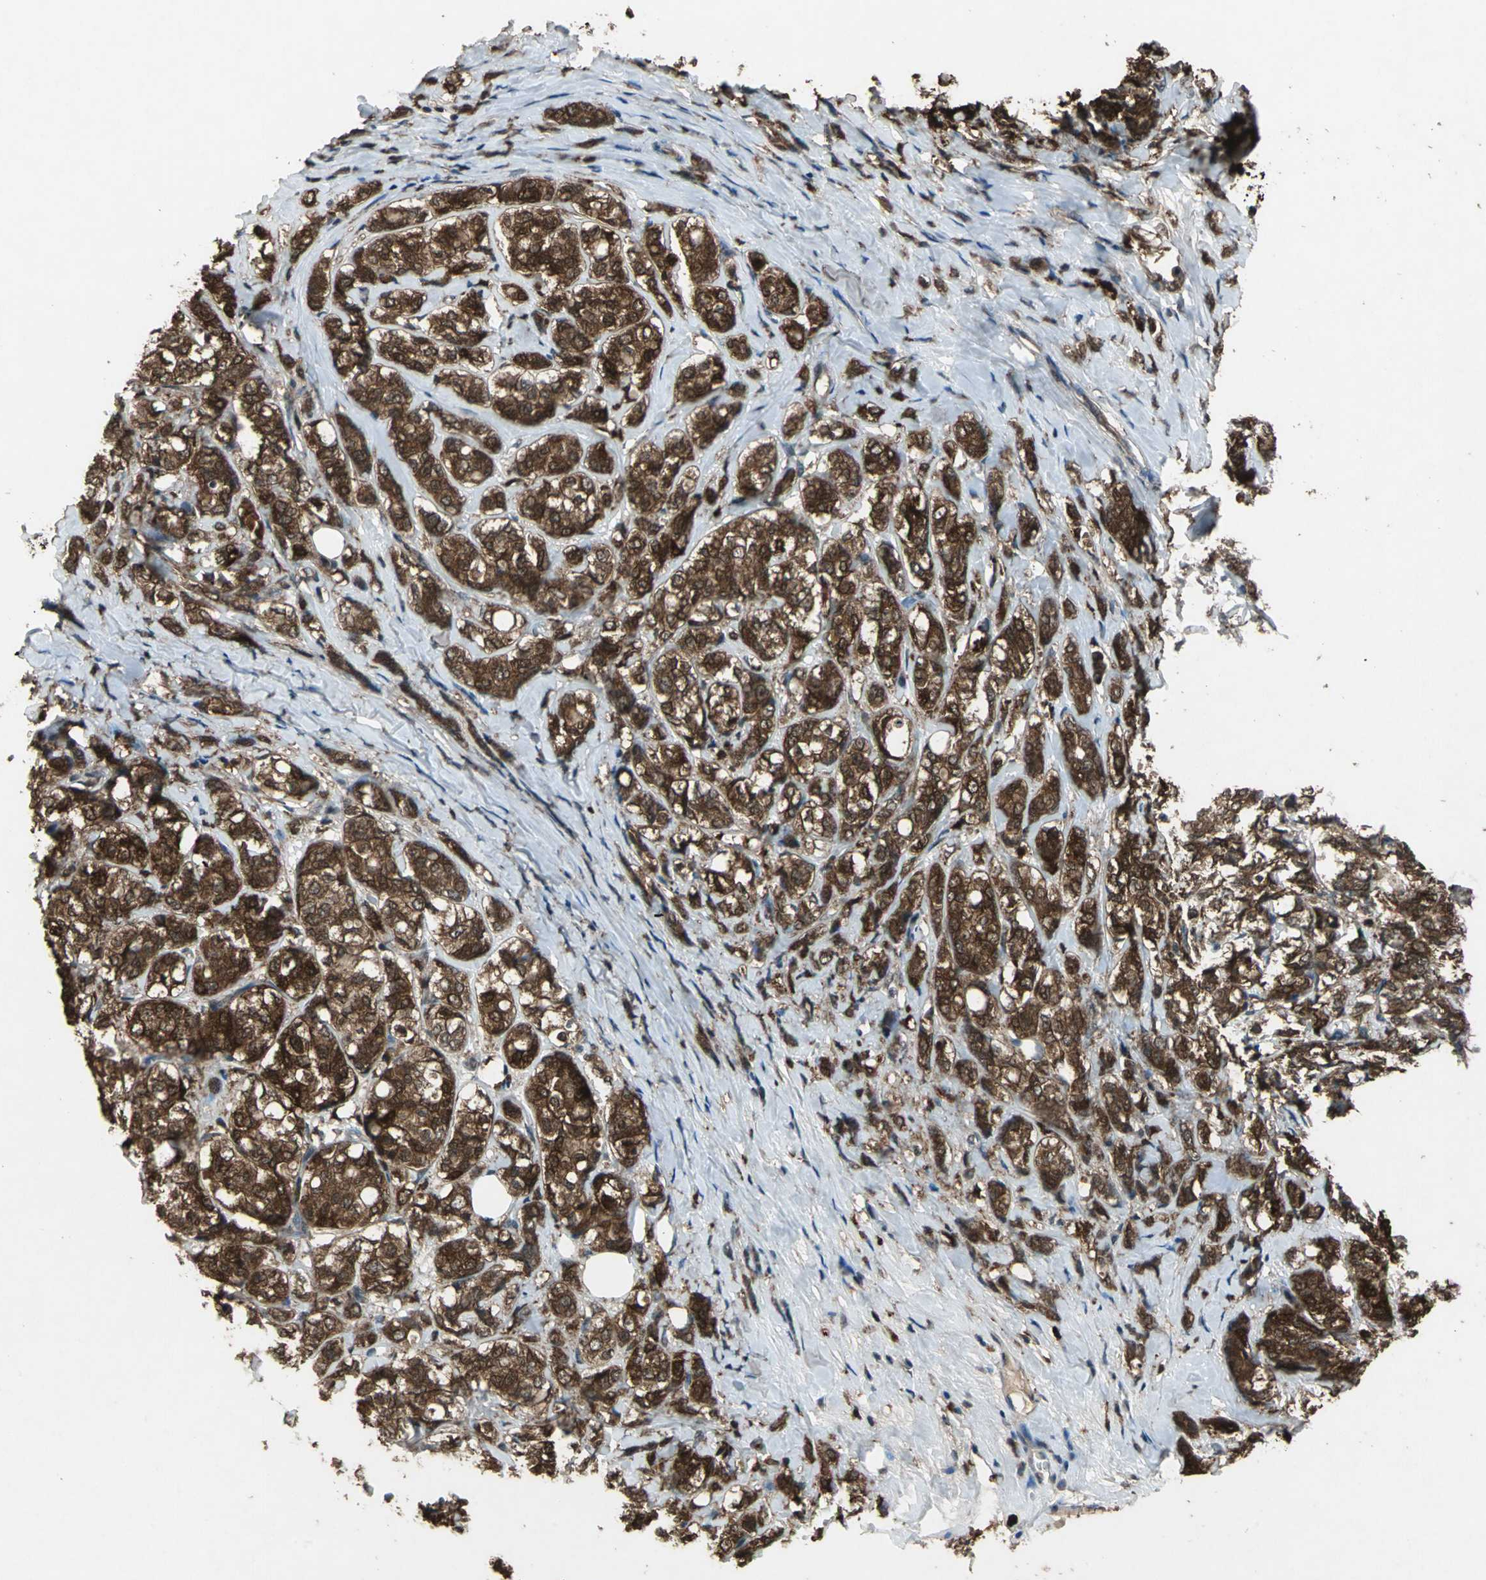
{"staining": {"intensity": "strong", "quantity": ">75%", "location": "cytoplasmic/membranous,nuclear"}, "tissue": "breast cancer", "cell_type": "Tumor cells", "image_type": "cancer", "snomed": [{"axis": "morphology", "description": "Lobular carcinoma"}, {"axis": "topography", "description": "Breast"}], "caption": "Lobular carcinoma (breast) tissue exhibits strong cytoplasmic/membranous and nuclear positivity in approximately >75% of tumor cells", "gene": "PYCARD", "patient": {"sex": "female", "age": 60}}